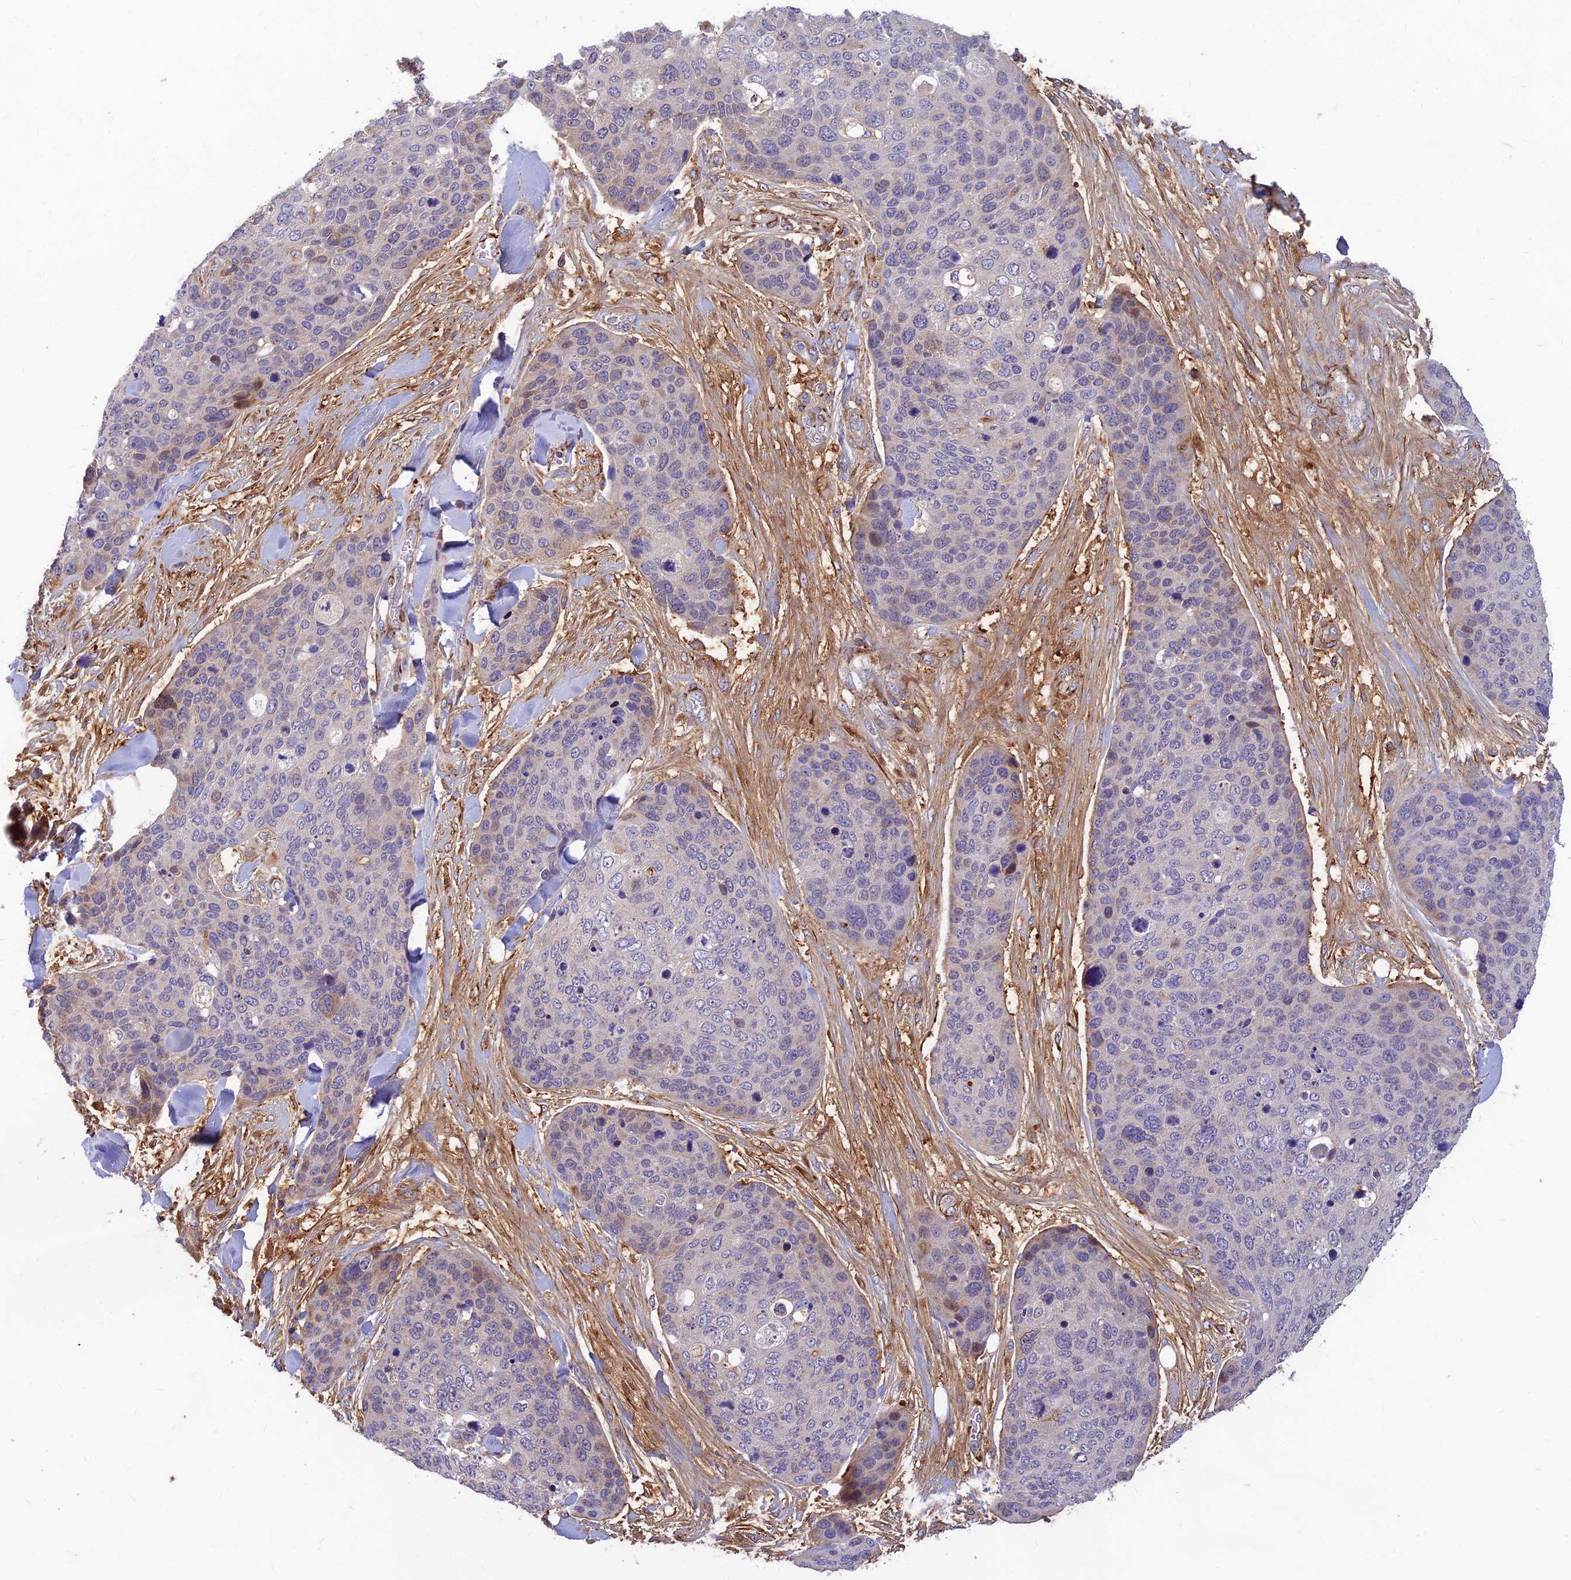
{"staining": {"intensity": "negative", "quantity": "none", "location": "none"}, "tissue": "skin cancer", "cell_type": "Tumor cells", "image_type": "cancer", "snomed": [{"axis": "morphology", "description": "Basal cell carcinoma"}, {"axis": "topography", "description": "Skin"}], "caption": "Basal cell carcinoma (skin) was stained to show a protein in brown. There is no significant staining in tumor cells.", "gene": "ST8SIA5", "patient": {"sex": "female", "age": 74}}